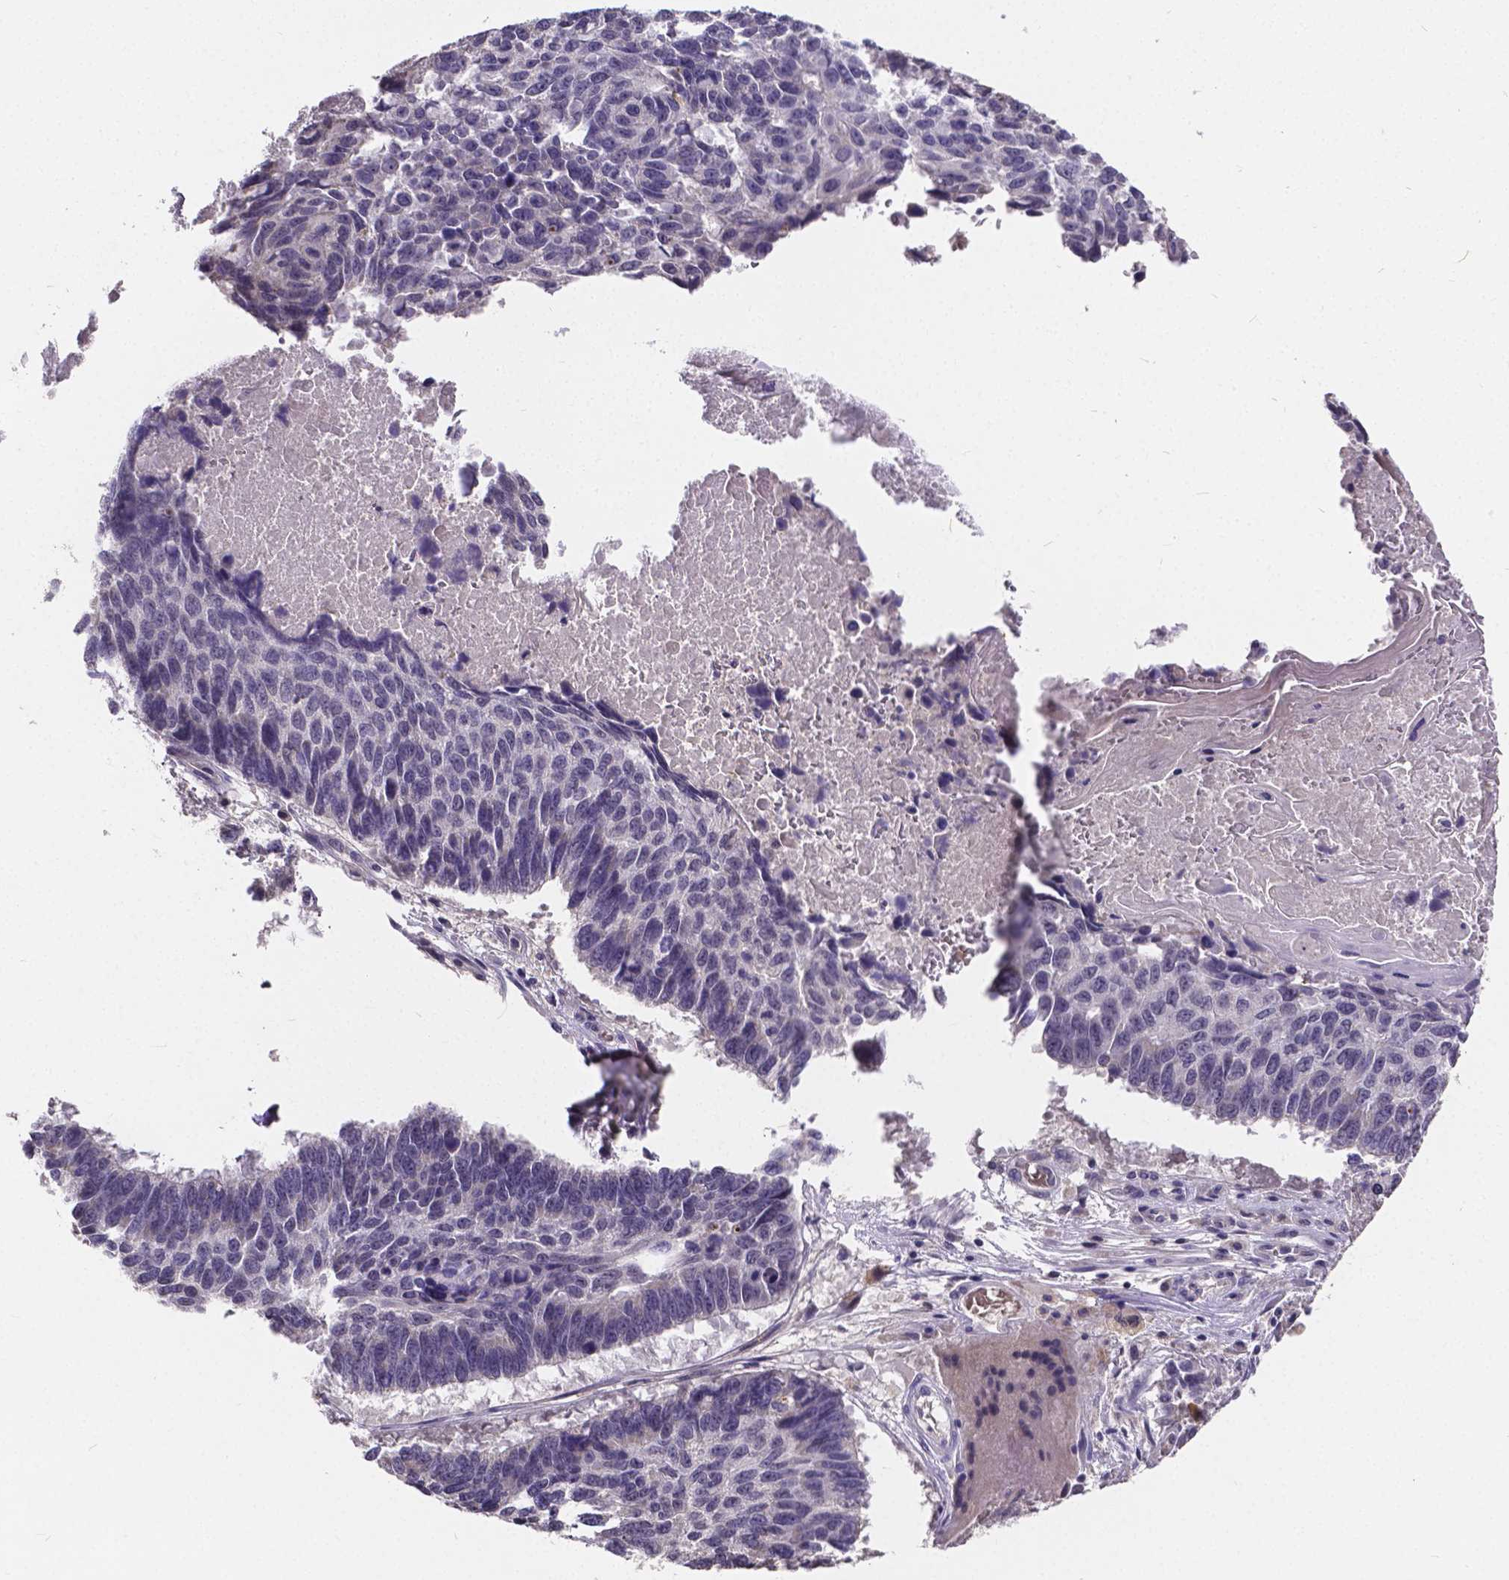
{"staining": {"intensity": "negative", "quantity": "none", "location": "none"}, "tissue": "lung cancer", "cell_type": "Tumor cells", "image_type": "cancer", "snomed": [{"axis": "morphology", "description": "Squamous cell carcinoma, NOS"}, {"axis": "topography", "description": "Lung"}], "caption": "IHC histopathology image of neoplastic tissue: human lung squamous cell carcinoma stained with DAB (3,3'-diaminobenzidine) displays no significant protein expression in tumor cells.", "gene": "CTNNA2", "patient": {"sex": "male", "age": 73}}